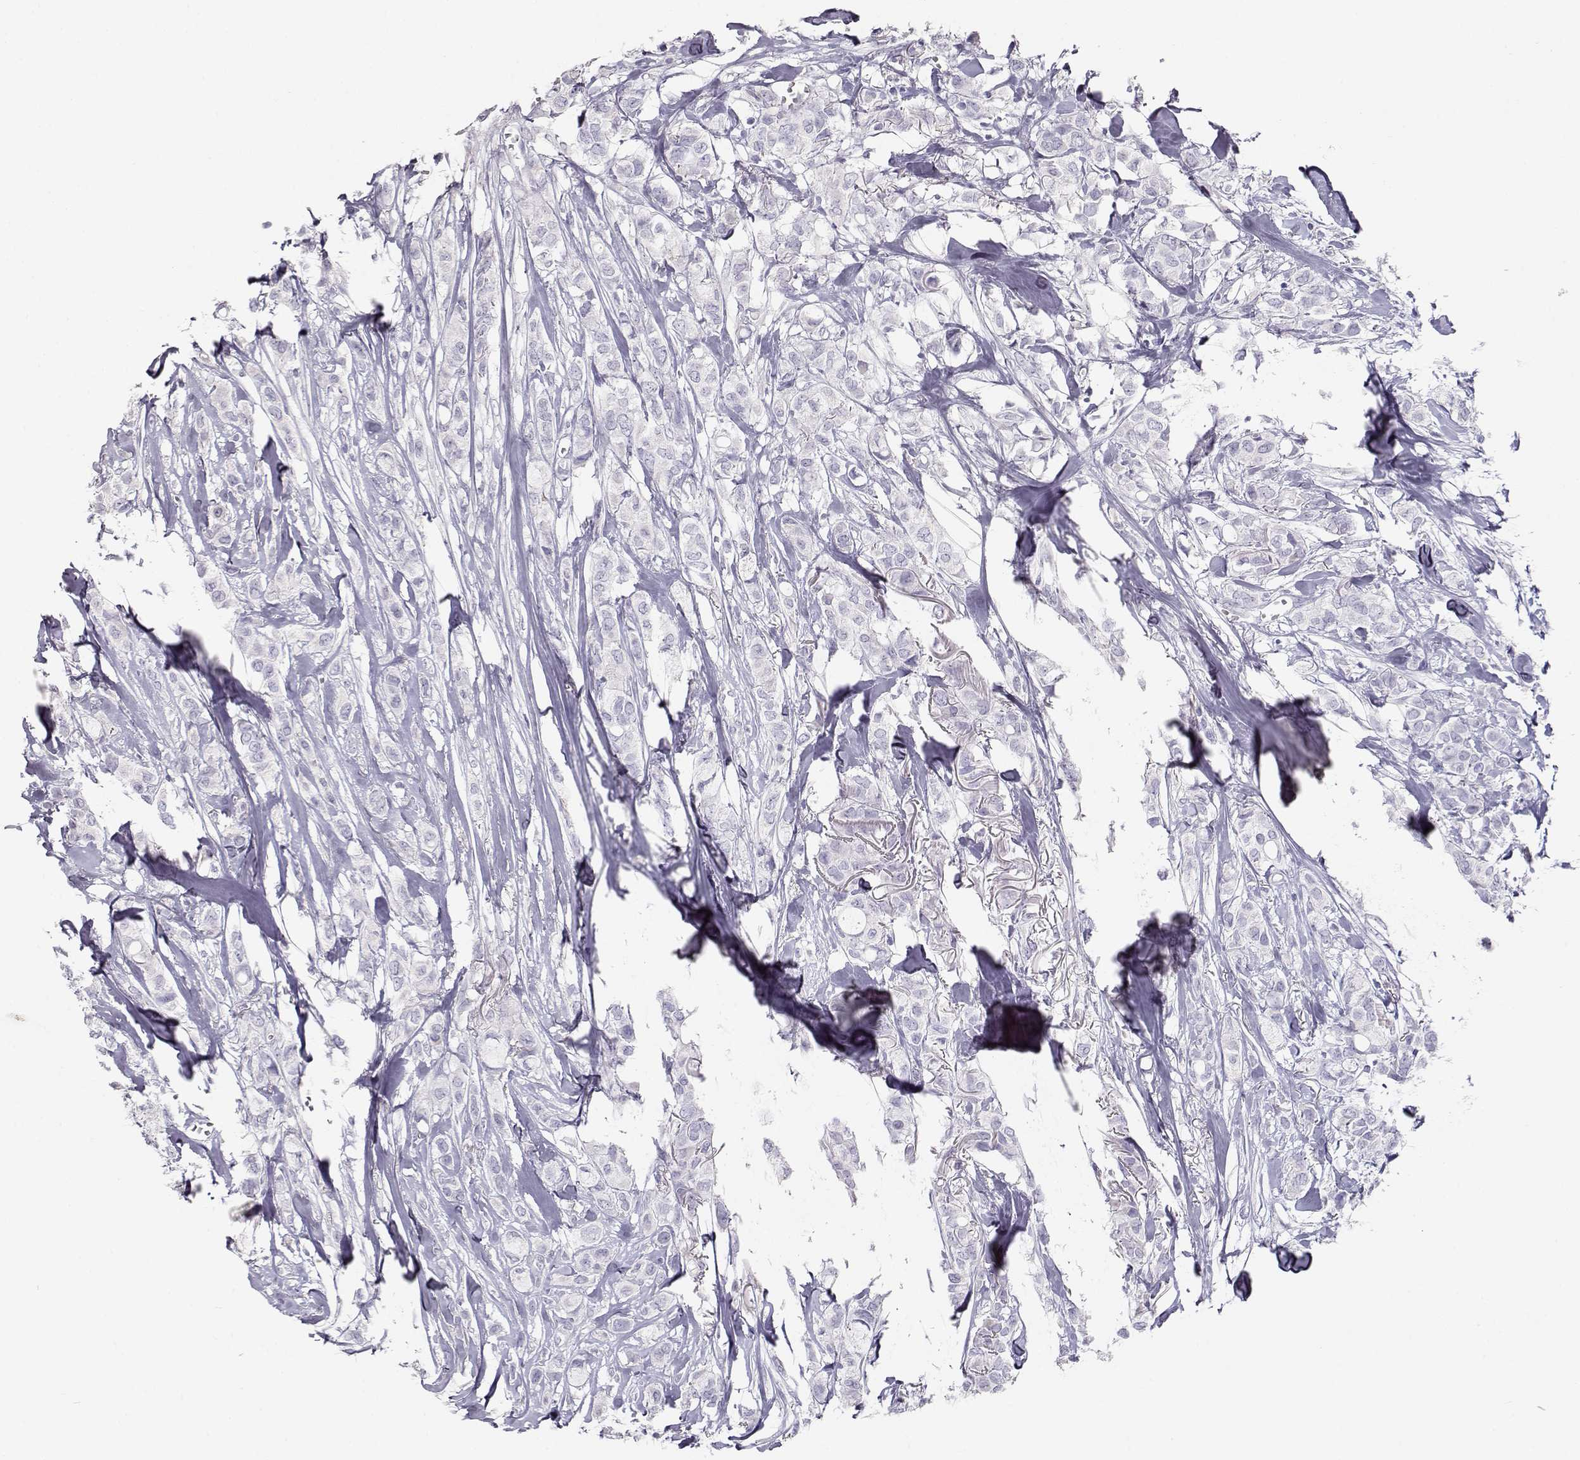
{"staining": {"intensity": "negative", "quantity": "none", "location": "none"}, "tissue": "breast cancer", "cell_type": "Tumor cells", "image_type": "cancer", "snomed": [{"axis": "morphology", "description": "Duct carcinoma"}, {"axis": "topography", "description": "Breast"}], "caption": "IHC of breast cancer exhibits no staining in tumor cells. The staining was performed using DAB to visualize the protein expression in brown, while the nuclei were stained in blue with hematoxylin (Magnification: 20x).", "gene": "LEPR", "patient": {"sex": "female", "age": 85}}